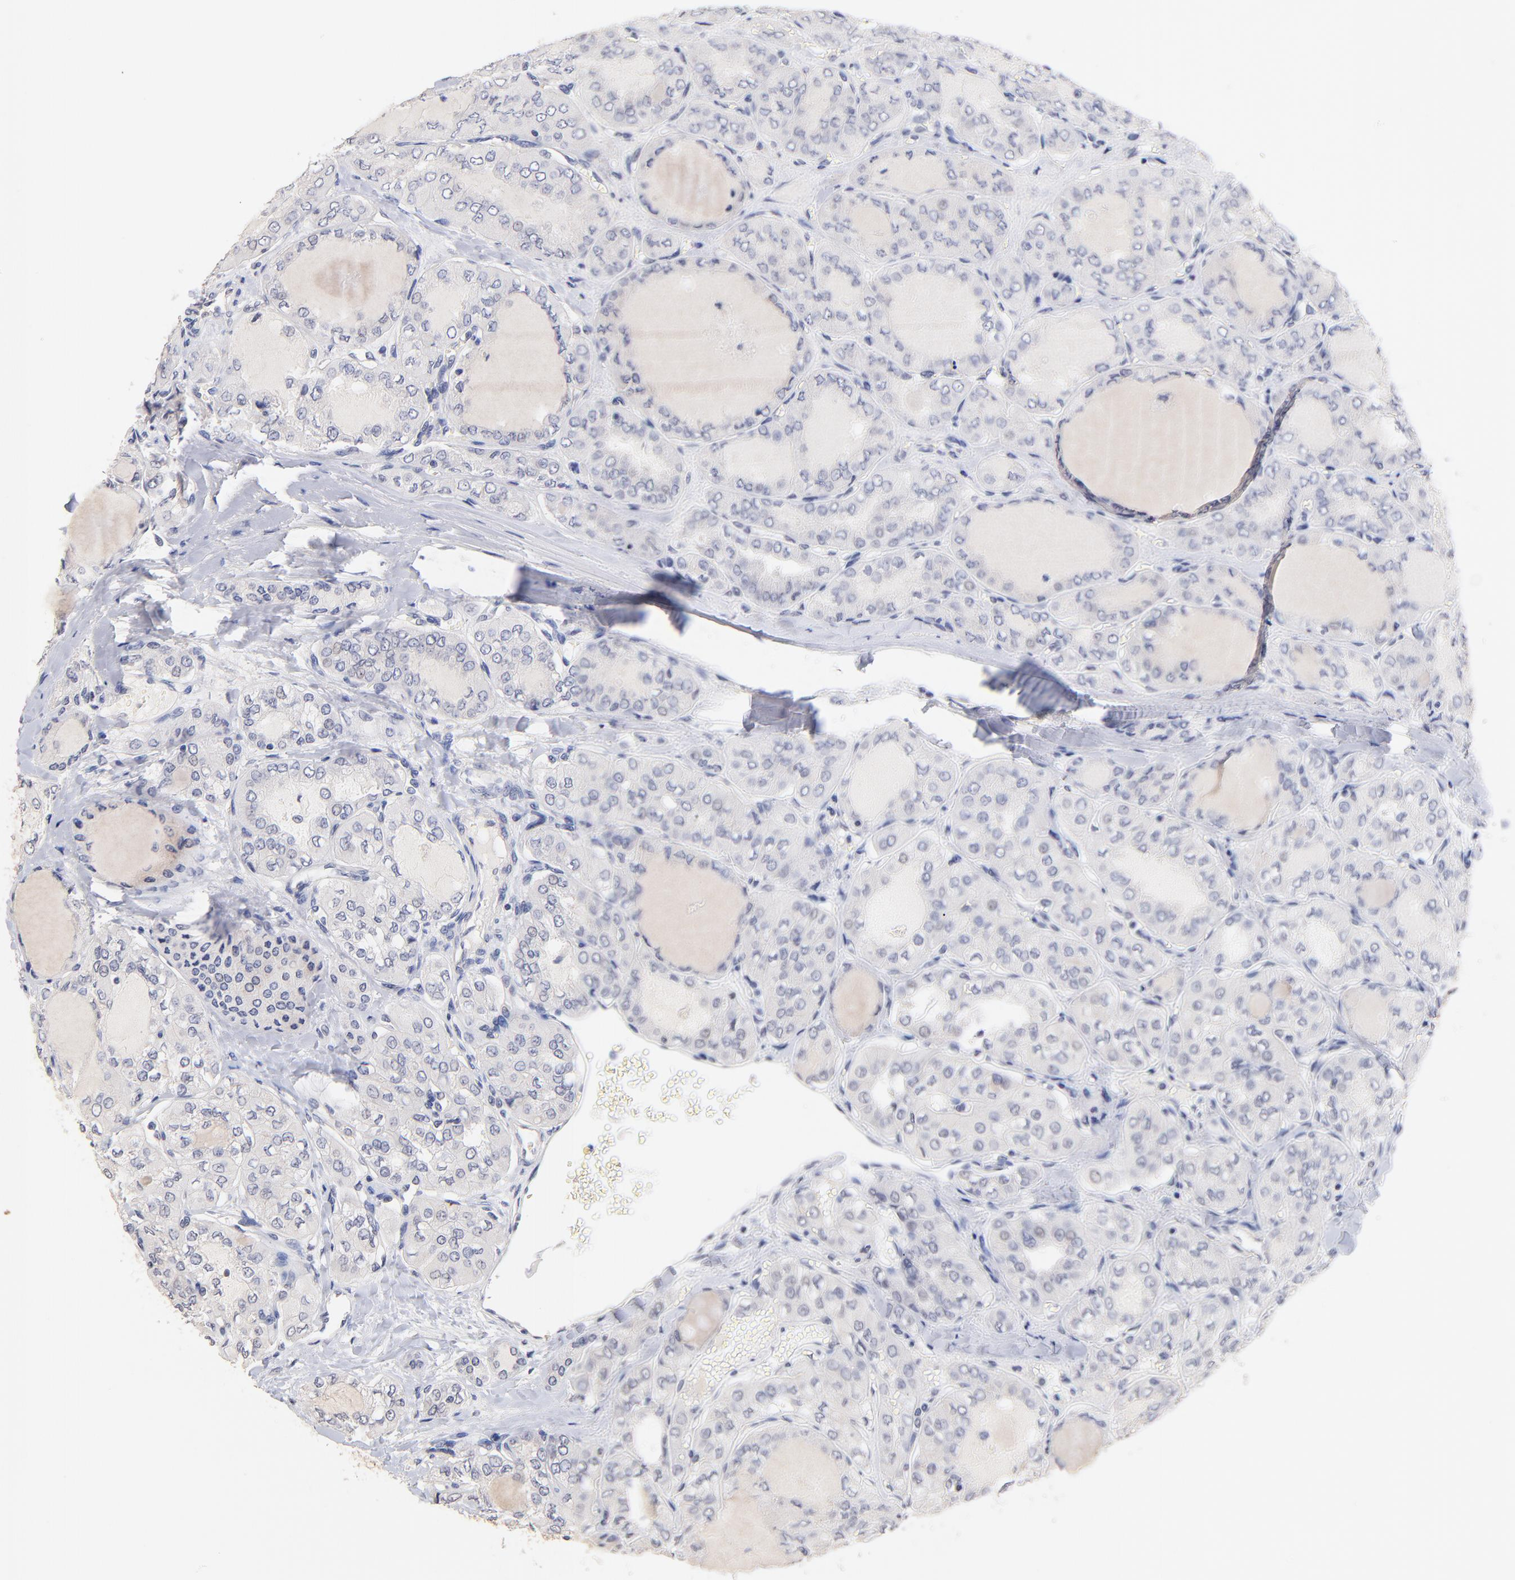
{"staining": {"intensity": "negative", "quantity": "none", "location": "none"}, "tissue": "thyroid cancer", "cell_type": "Tumor cells", "image_type": "cancer", "snomed": [{"axis": "morphology", "description": "Papillary adenocarcinoma, NOS"}, {"axis": "topography", "description": "Thyroid gland"}], "caption": "Protein analysis of thyroid papillary adenocarcinoma reveals no significant positivity in tumor cells. (DAB (3,3'-diaminobenzidine) IHC, high magnification).", "gene": "RIBC2", "patient": {"sex": "male", "age": 20}}